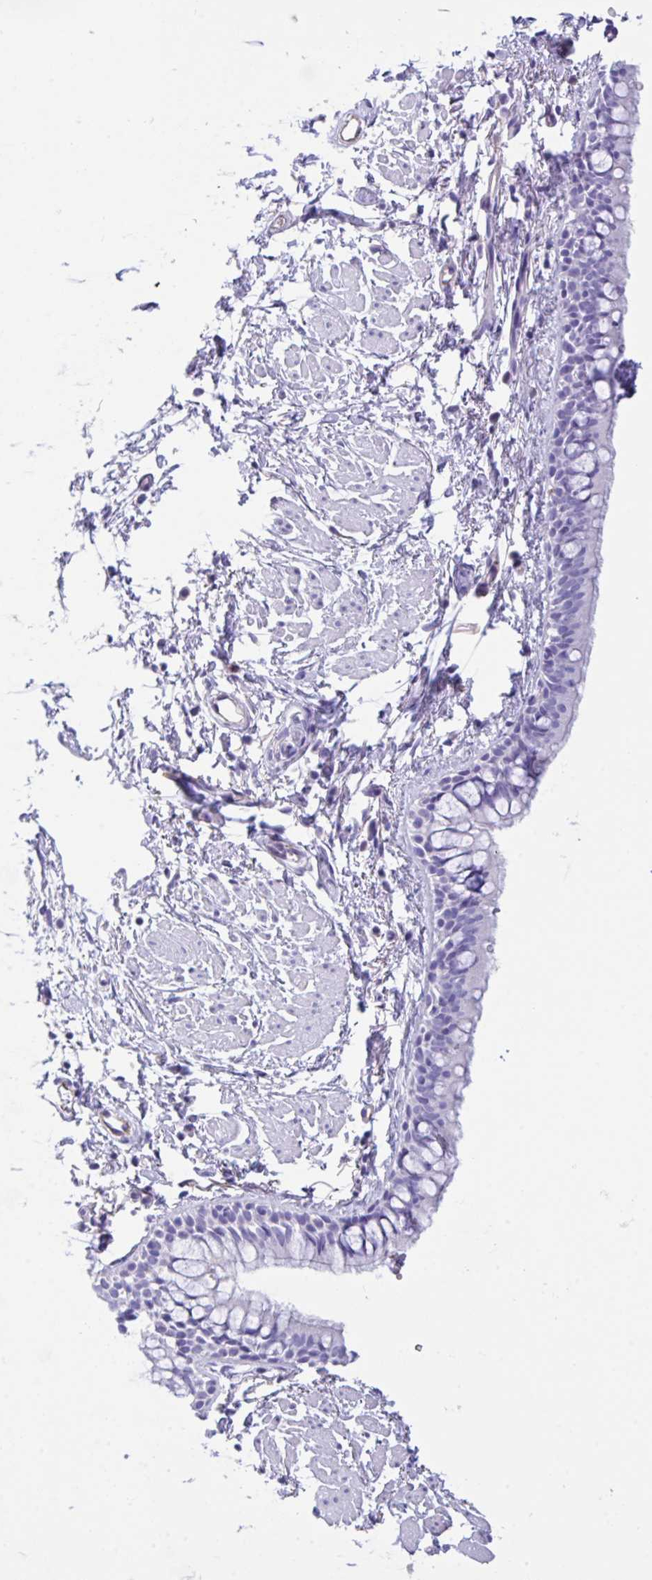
{"staining": {"intensity": "negative", "quantity": "none", "location": "none"}, "tissue": "bronchus", "cell_type": "Respiratory epithelial cells", "image_type": "normal", "snomed": [{"axis": "morphology", "description": "Normal tissue, NOS"}, {"axis": "topography", "description": "Lymph node"}, {"axis": "topography", "description": "Cartilage tissue"}, {"axis": "topography", "description": "Bronchus"}], "caption": "Immunohistochemistry photomicrograph of normal bronchus: bronchus stained with DAB reveals no significant protein staining in respiratory epithelial cells. The staining was performed using DAB to visualize the protein expression in brown, while the nuclei were stained in blue with hematoxylin (Magnification: 20x).", "gene": "NDUFAF8", "patient": {"sex": "female", "age": 70}}